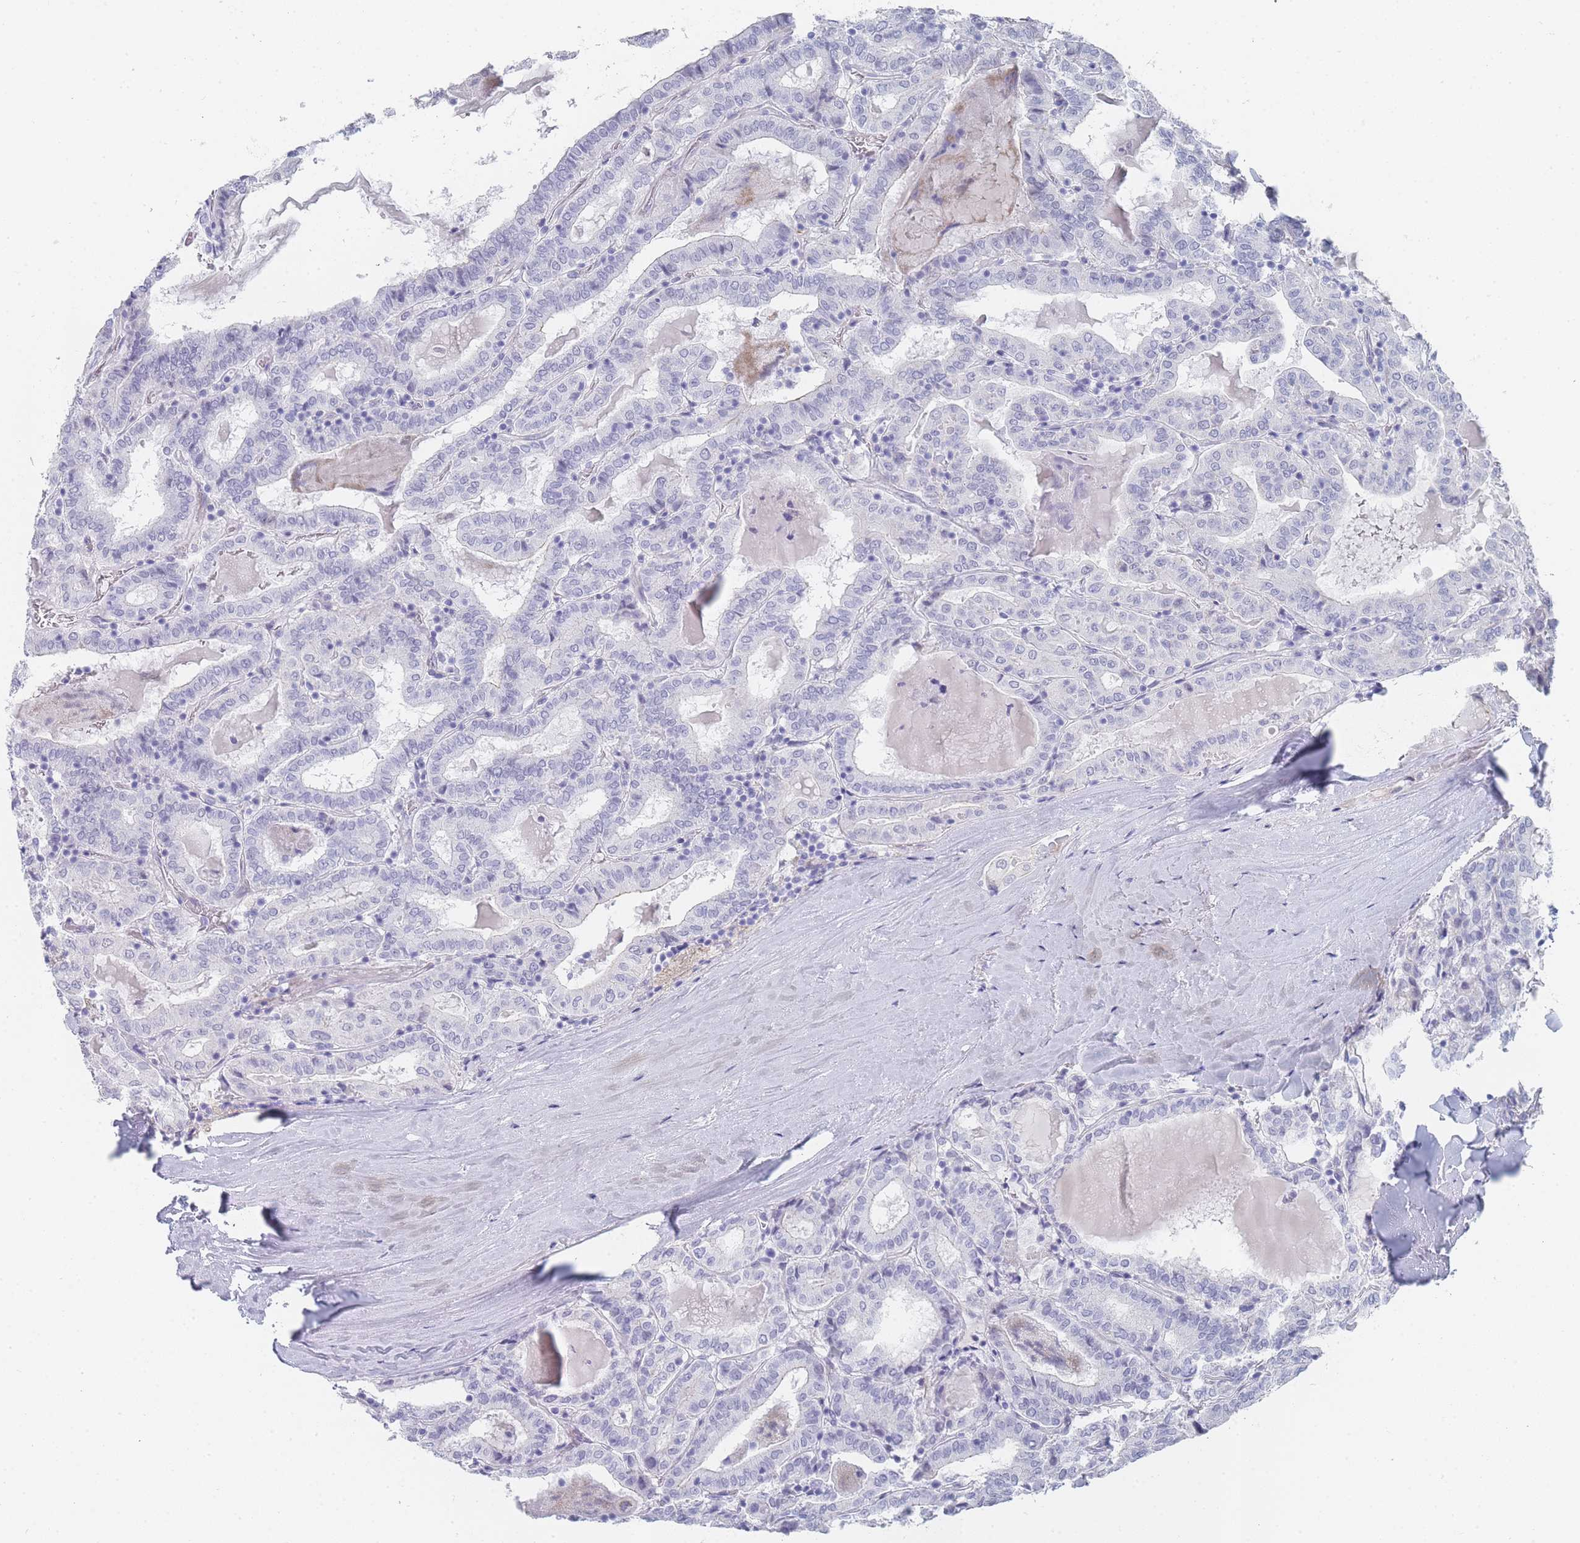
{"staining": {"intensity": "negative", "quantity": "none", "location": "none"}, "tissue": "thyroid cancer", "cell_type": "Tumor cells", "image_type": "cancer", "snomed": [{"axis": "morphology", "description": "Papillary adenocarcinoma, NOS"}, {"axis": "topography", "description": "Thyroid gland"}], "caption": "This is an immunohistochemistry (IHC) photomicrograph of human thyroid cancer. There is no staining in tumor cells.", "gene": "IMPG1", "patient": {"sex": "female", "age": 72}}